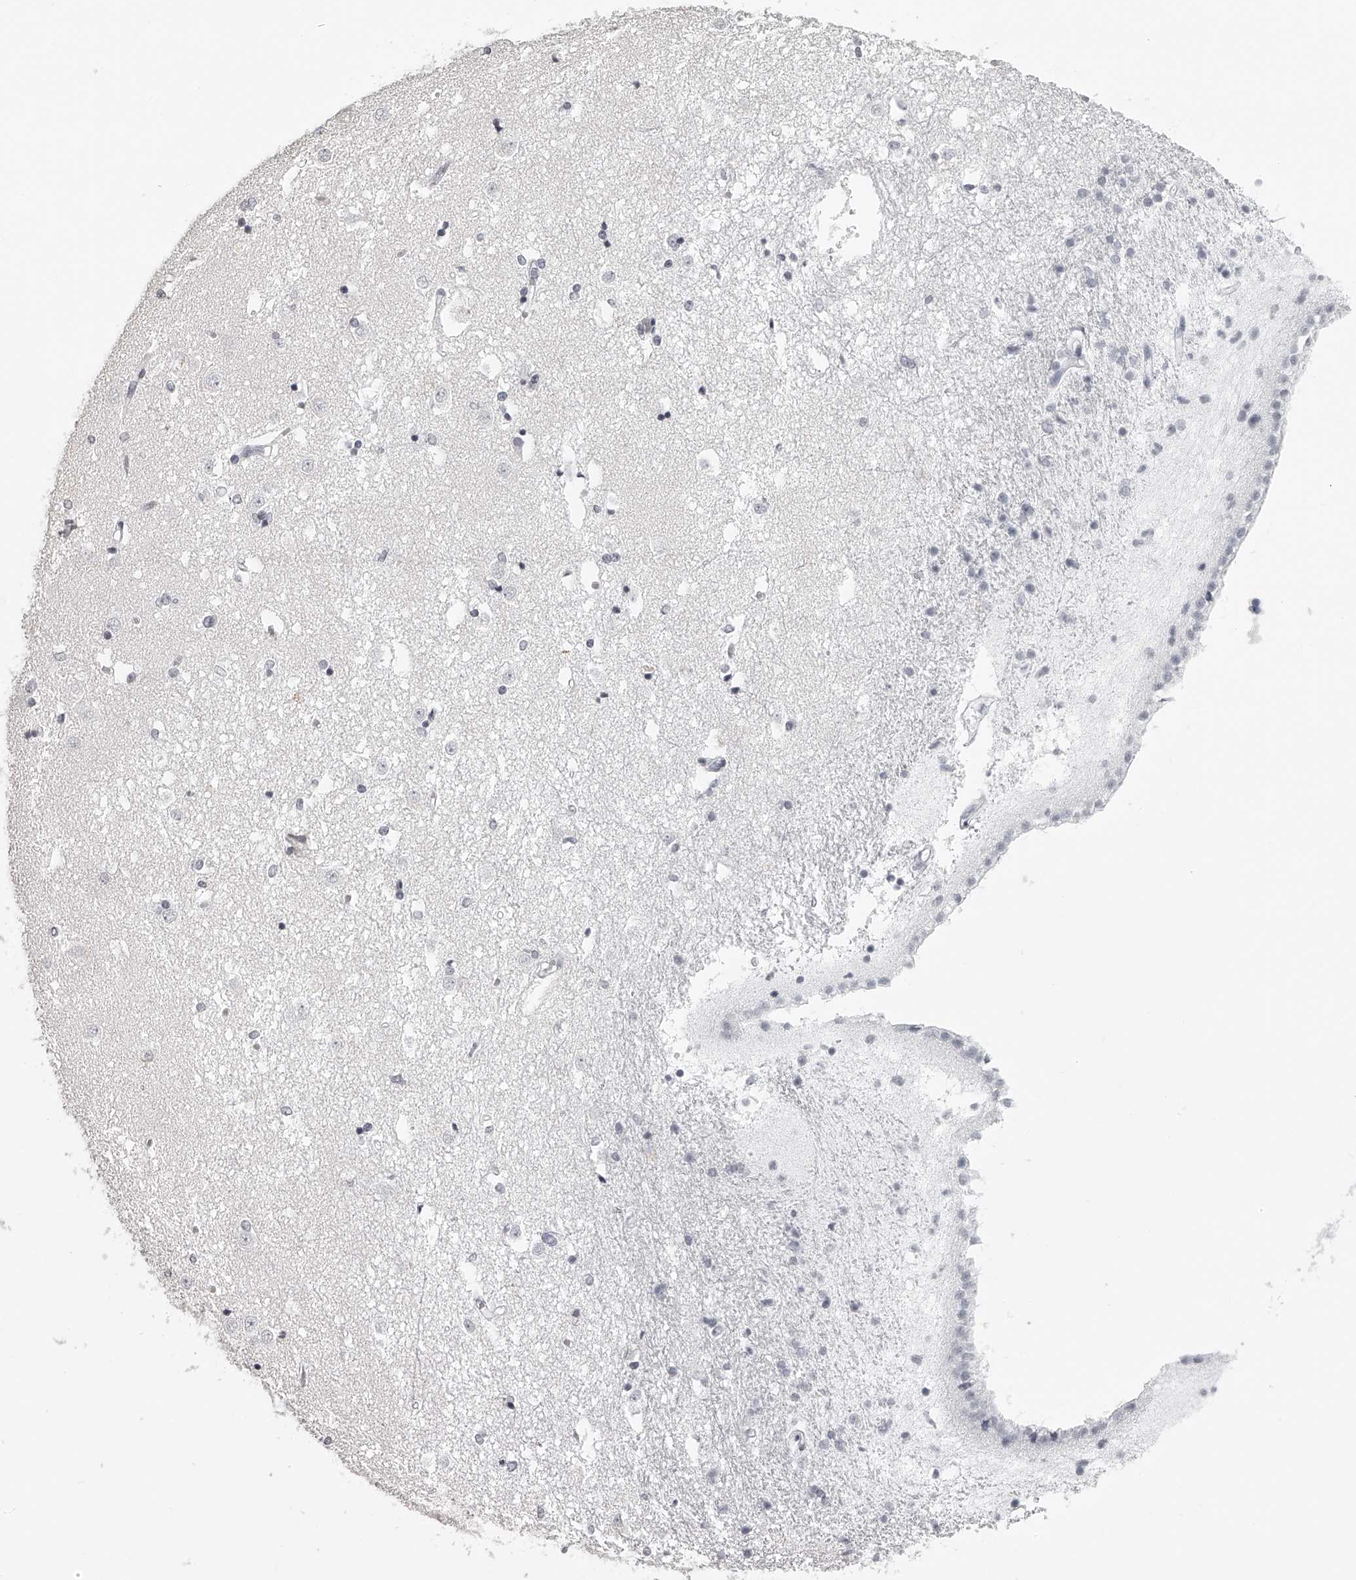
{"staining": {"intensity": "negative", "quantity": "none", "location": "none"}, "tissue": "caudate", "cell_type": "Glial cells", "image_type": "normal", "snomed": [{"axis": "morphology", "description": "Normal tissue, NOS"}, {"axis": "topography", "description": "Lateral ventricle wall"}], "caption": "DAB immunohistochemical staining of unremarkable human caudate displays no significant staining in glial cells. (Brightfield microscopy of DAB (3,3'-diaminobenzidine) immunohistochemistry (IHC) at high magnification).", "gene": "SEC11C", "patient": {"sex": "male", "age": 45}}